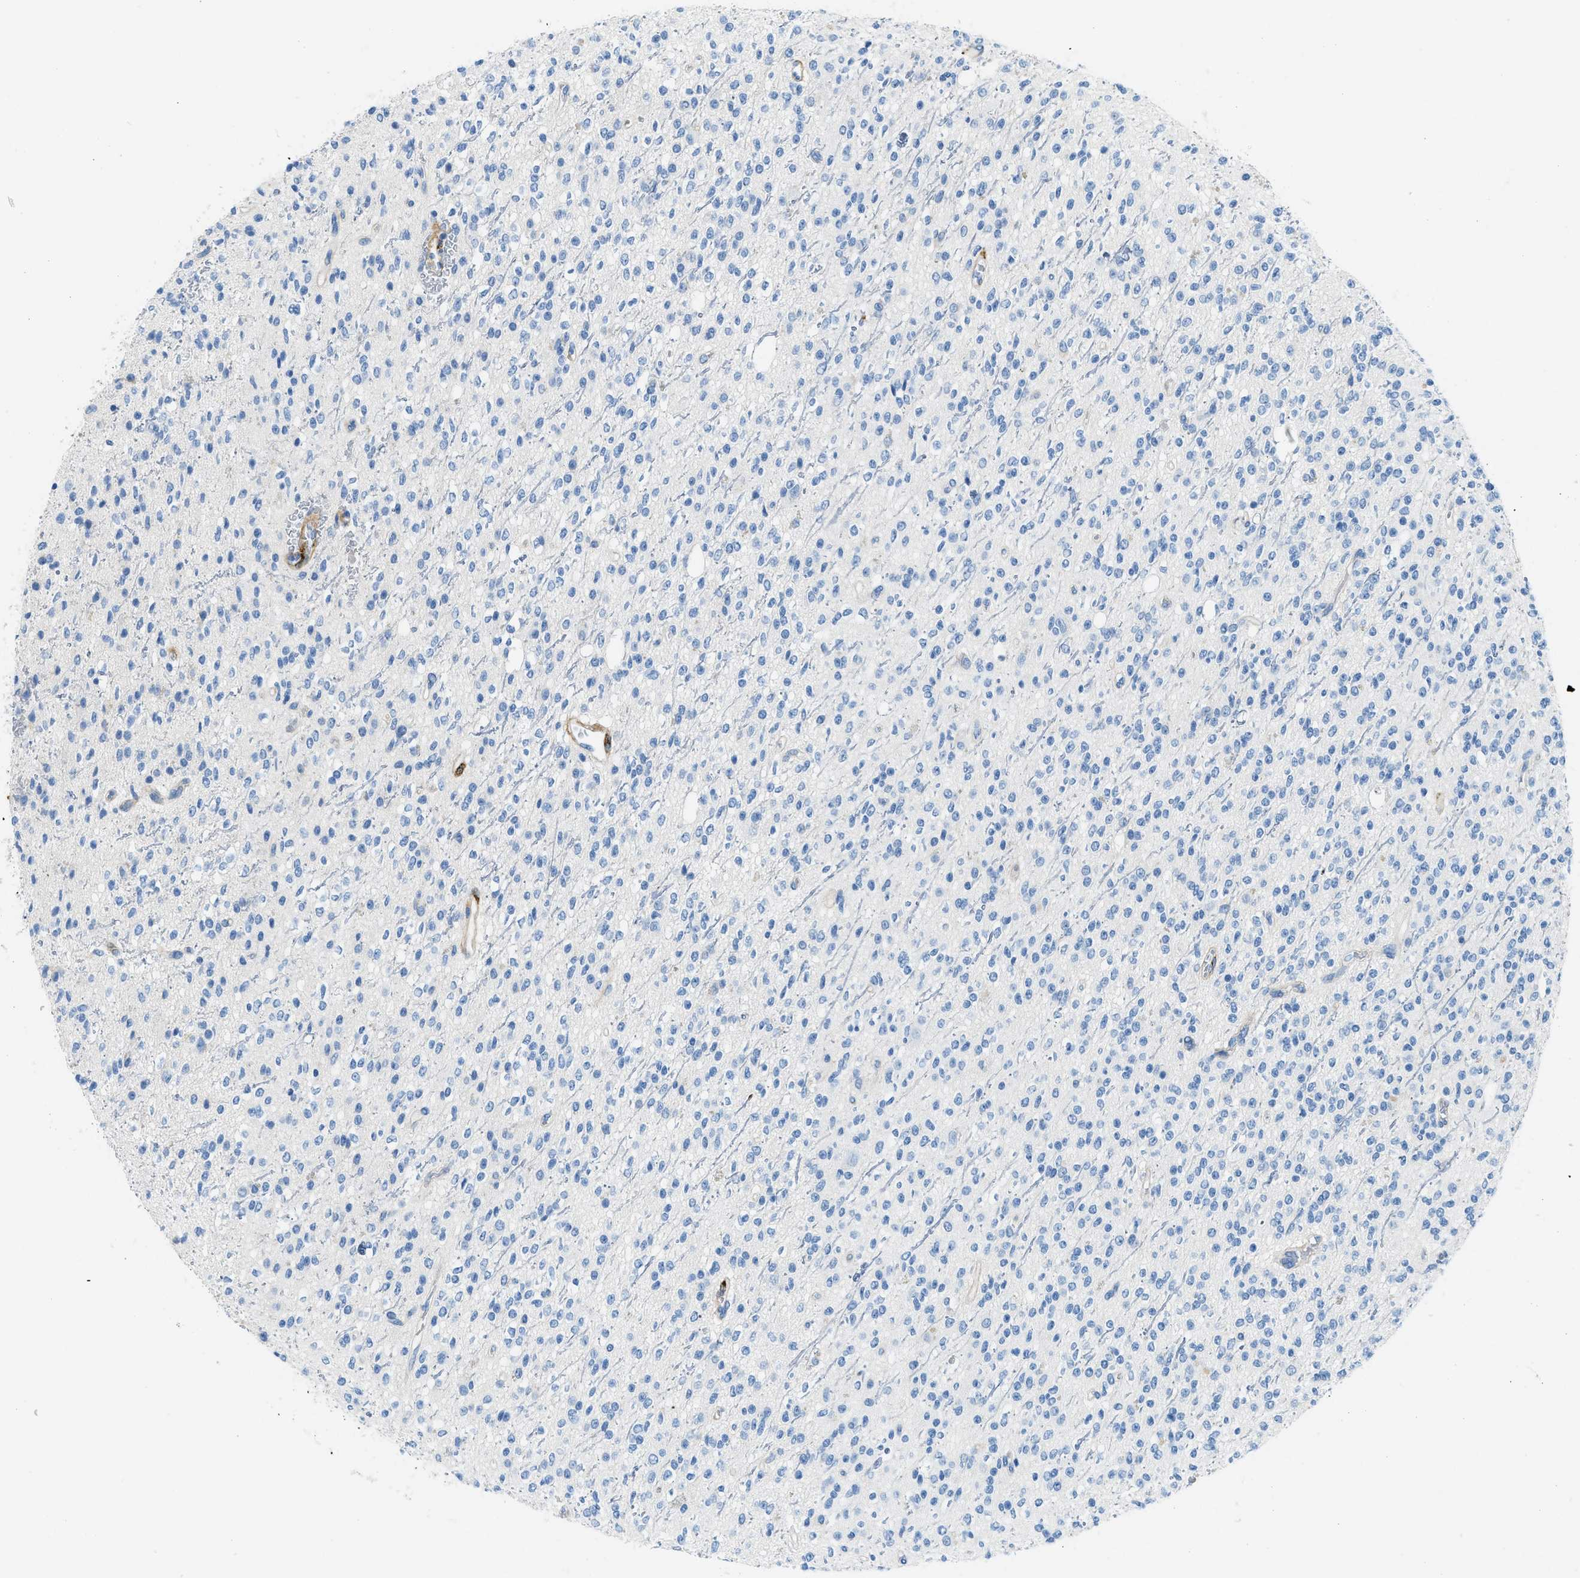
{"staining": {"intensity": "negative", "quantity": "none", "location": "none"}, "tissue": "glioma", "cell_type": "Tumor cells", "image_type": "cancer", "snomed": [{"axis": "morphology", "description": "Glioma, malignant, High grade"}, {"axis": "topography", "description": "Brain"}], "caption": "DAB (3,3'-diaminobenzidine) immunohistochemical staining of malignant glioma (high-grade) shows no significant positivity in tumor cells.", "gene": "COL15A1", "patient": {"sex": "male", "age": 34}}